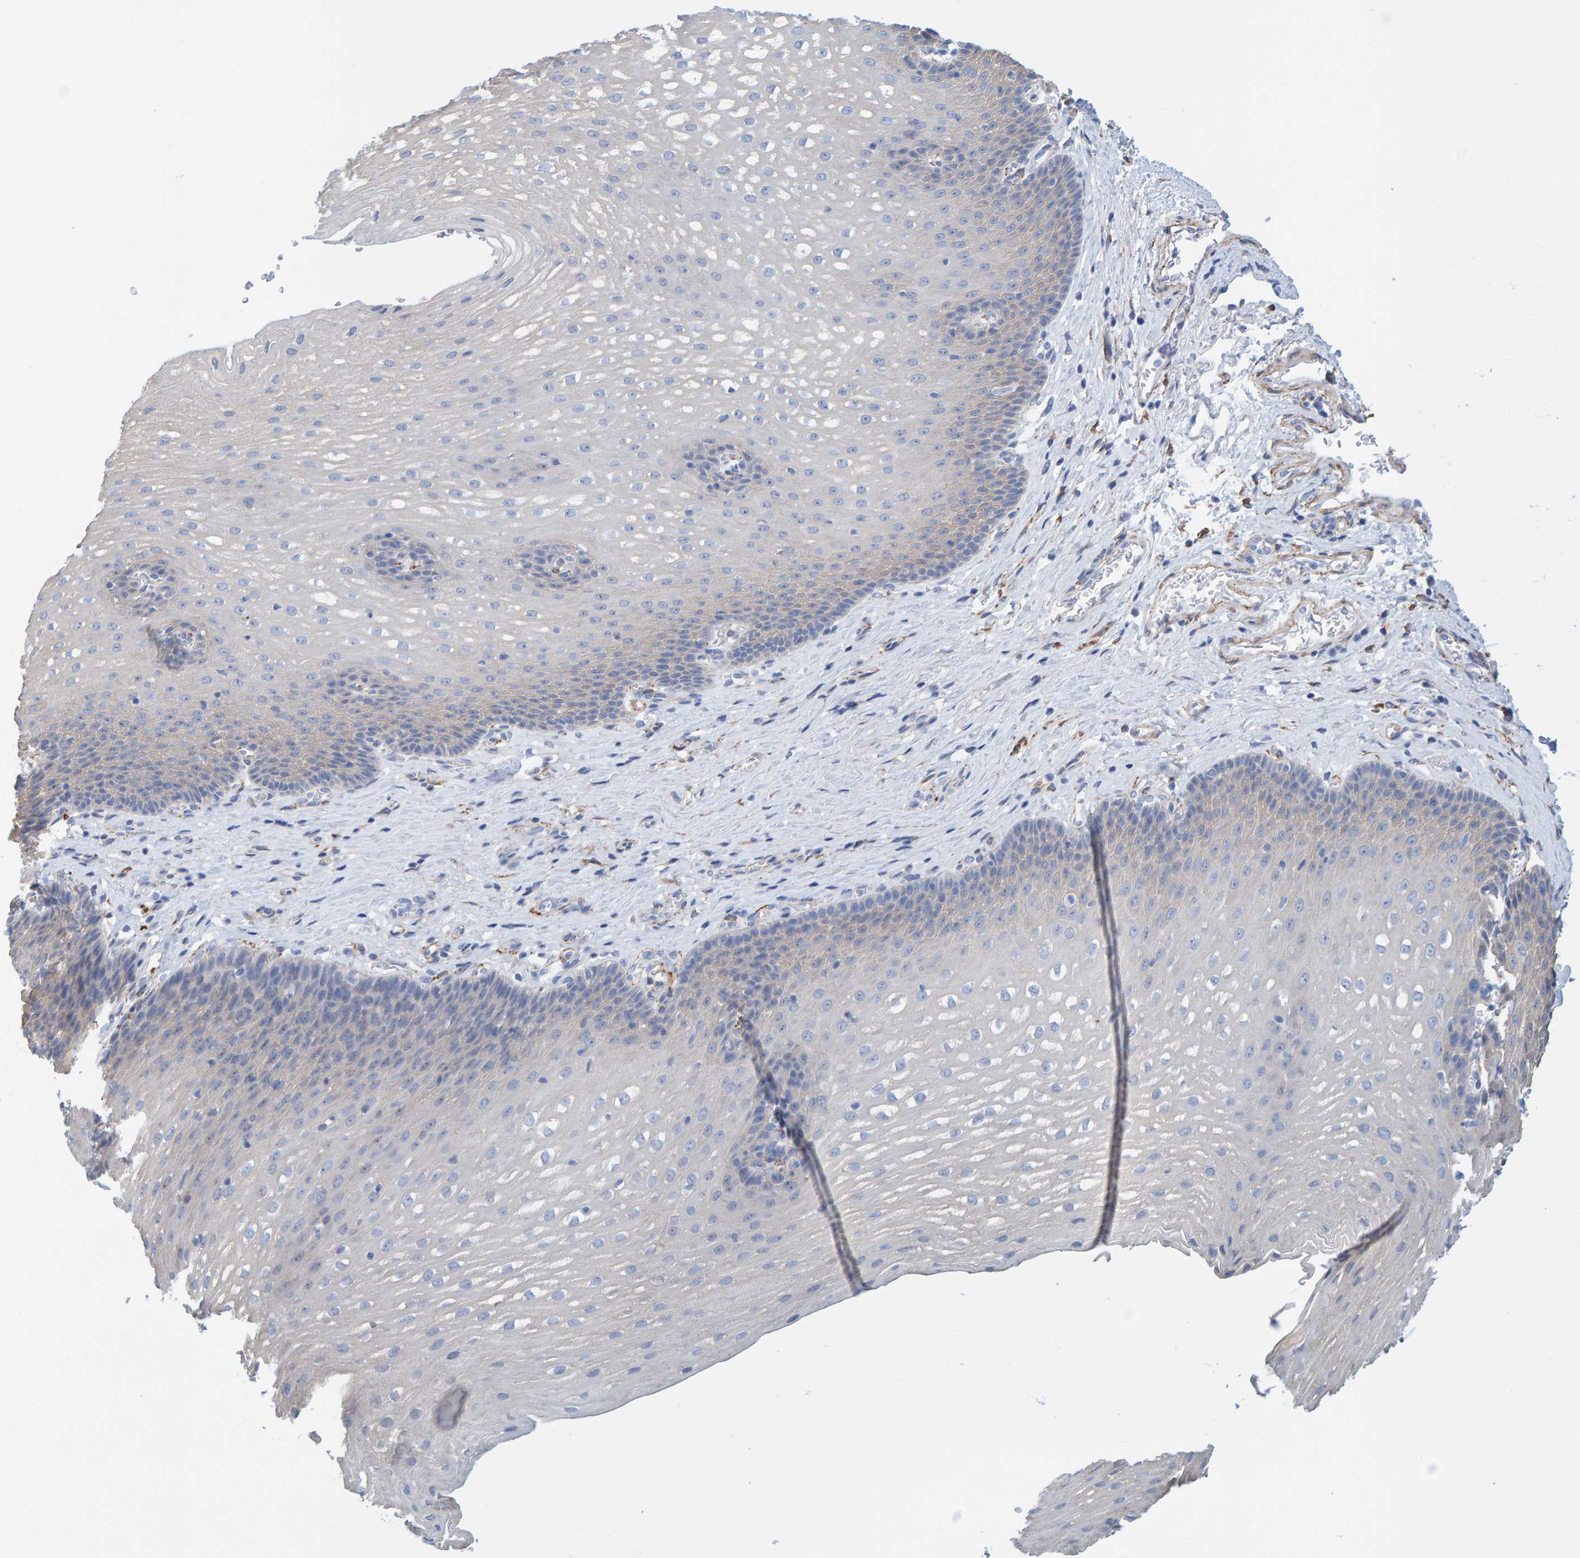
{"staining": {"intensity": "negative", "quantity": "none", "location": "none"}, "tissue": "esophagus", "cell_type": "Squamous epithelial cells", "image_type": "normal", "snomed": [{"axis": "morphology", "description": "Normal tissue, NOS"}, {"axis": "topography", "description": "Esophagus"}], "caption": "Squamous epithelial cells show no significant protein staining in benign esophagus.", "gene": "MAP1B", "patient": {"sex": "male", "age": 48}}